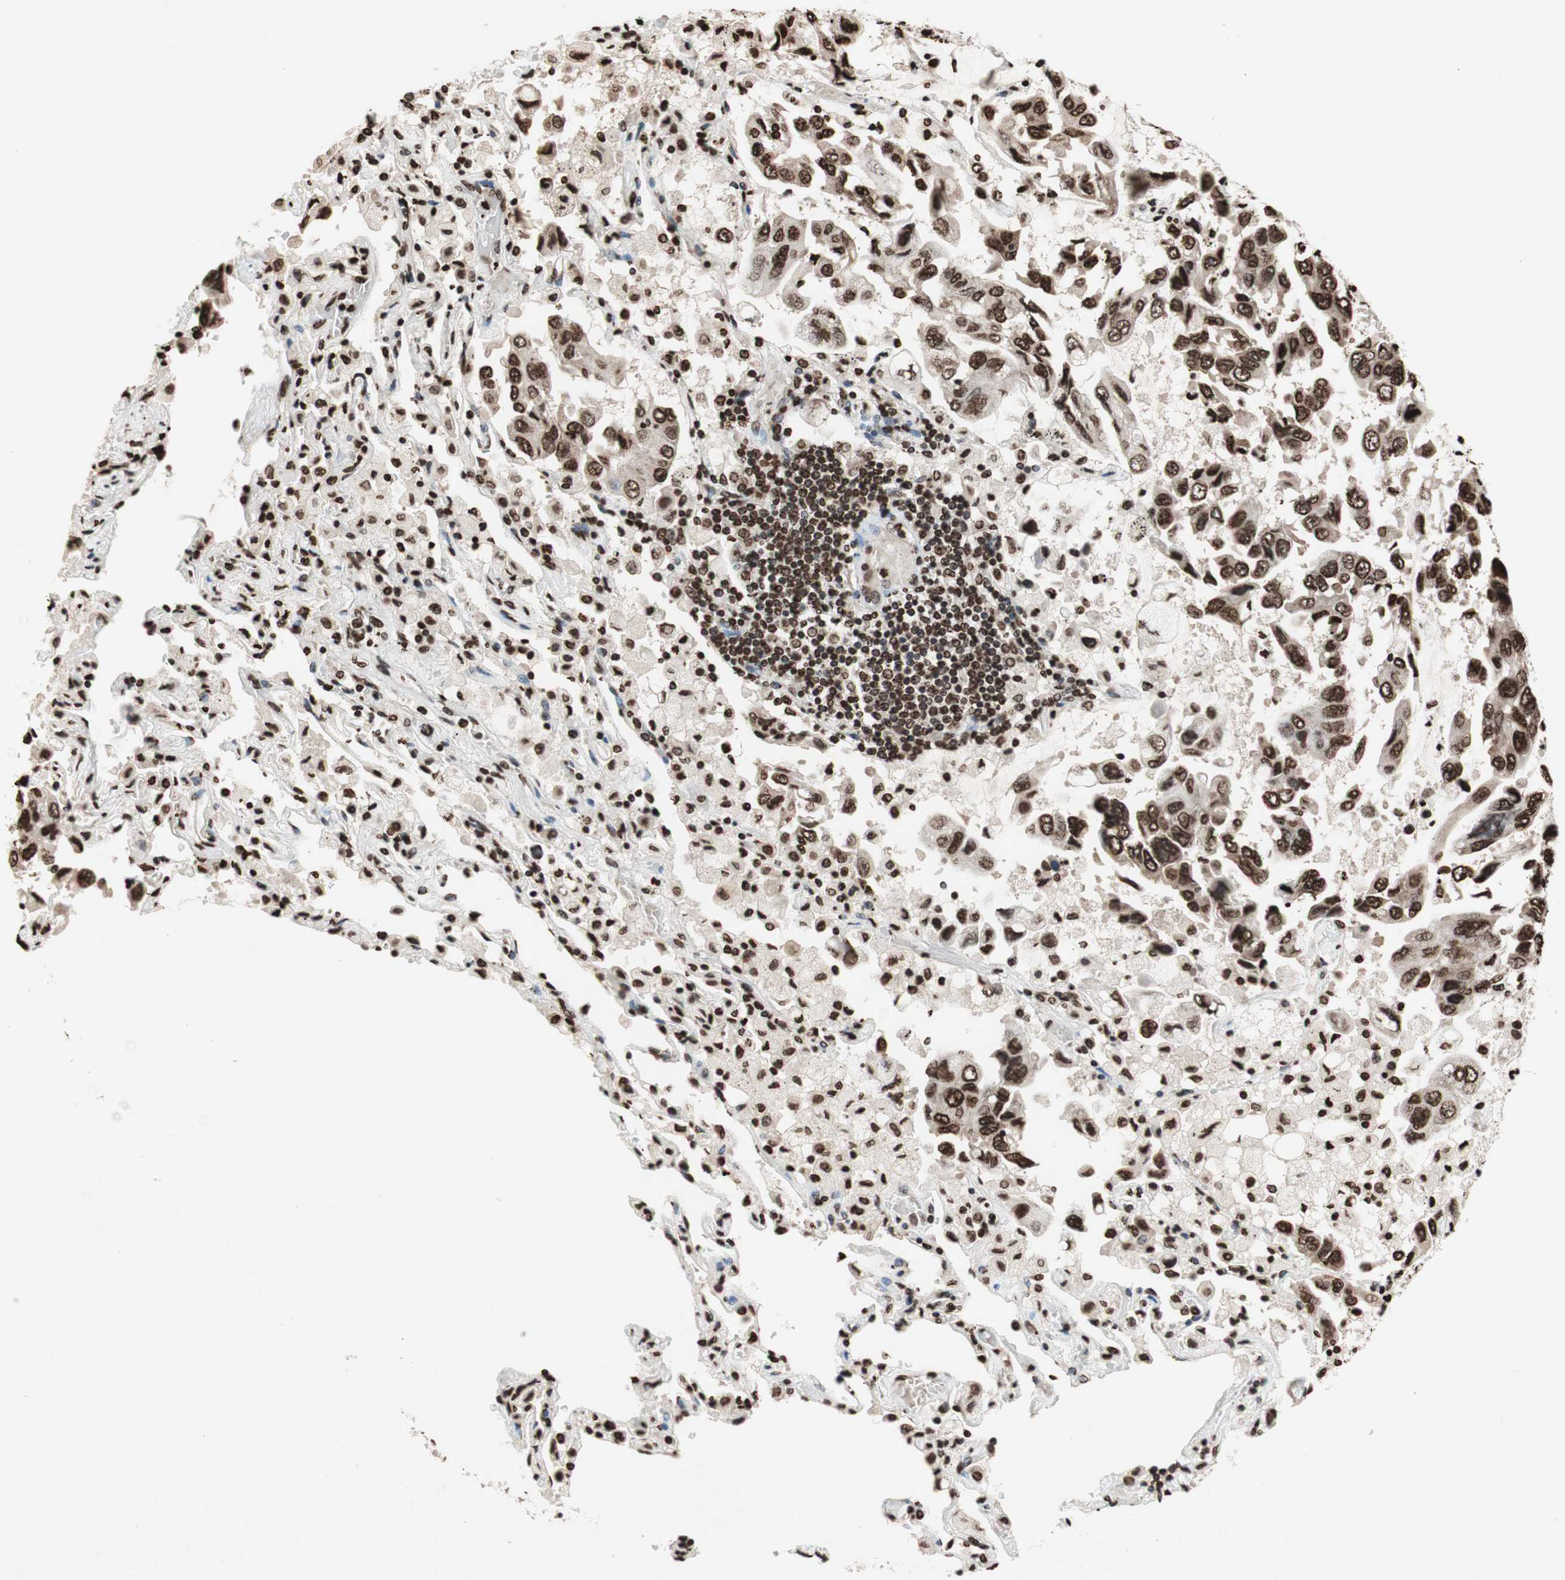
{"staining": {"intensity": "strong", "quantity": ">75%", "location": "nuclear"}, "tissue": "lung cancer", "cell_type": "Tumor cells", "image_type": "cancer", "snomed": [{"axis": "morphology", "description": "Adenocarcinoma, NOS"}, {"axis": "topography", "description": "Lung"}], "caption": "Human lung cancer stained with a brown dye reveals strong nuclear positive staining in about >75% of tumor cells.", "gene": "NCOA3", "patient": {"sex": "male", "age": 64}}